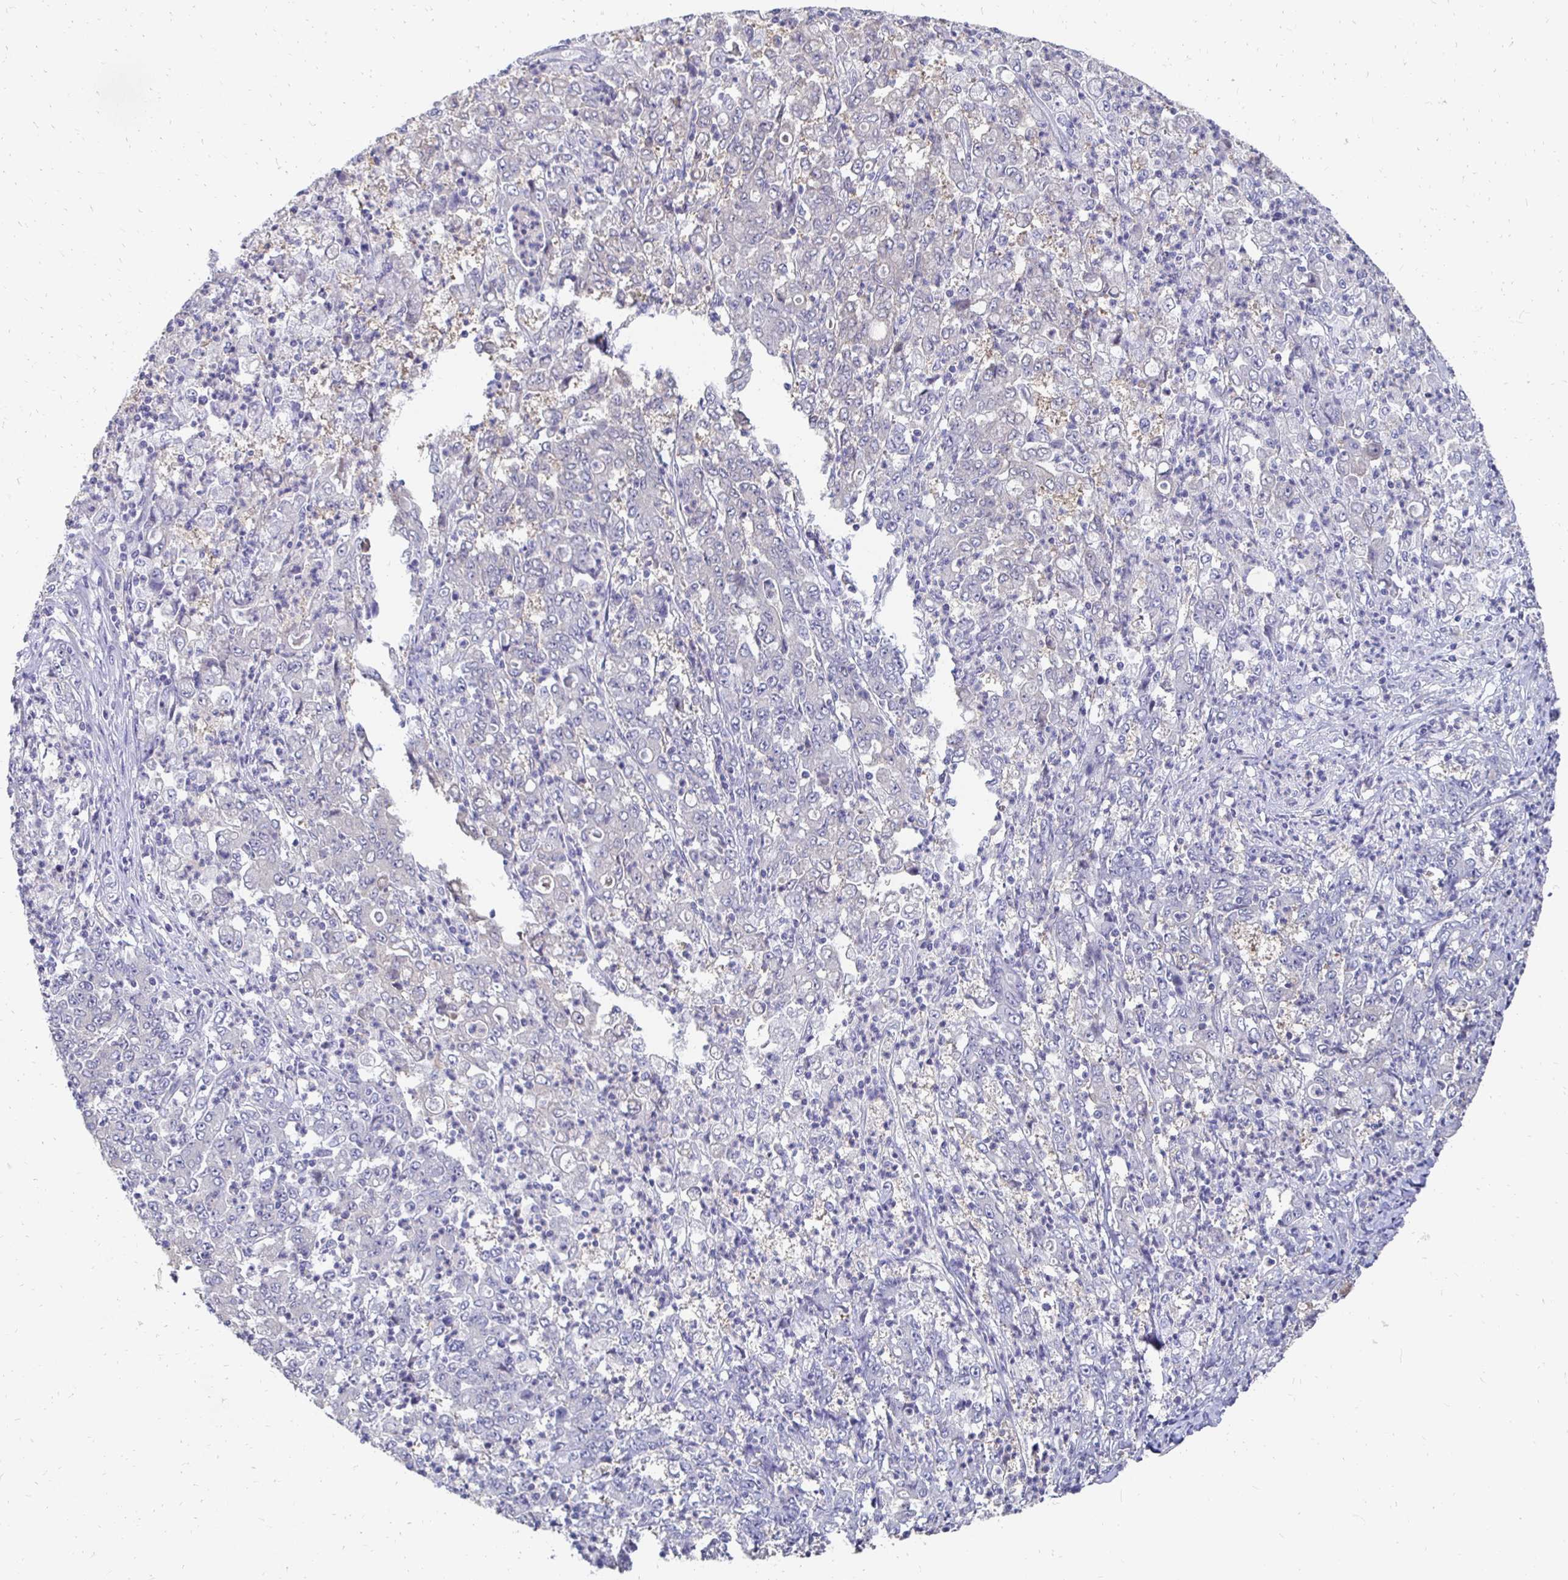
{"staining": {"intensity": "negative", "quantity": "none", "location": "none"}, "tissue": "stomach cancer", "cell_type": "Tumor cells", "image_type": "cancer", "snomed": [{"axis": "morphology", "description": "Adenocarcinoma, NOS"}, {"axis": "topography", "description": "Stomach, lower"}], "caption": "This is an IHC image of human stomach cancer (adenocarcinoma). There is no staining in tumor cells.", "gene": "SYCP3", "patient": {"sex": "female", "age": 71}}